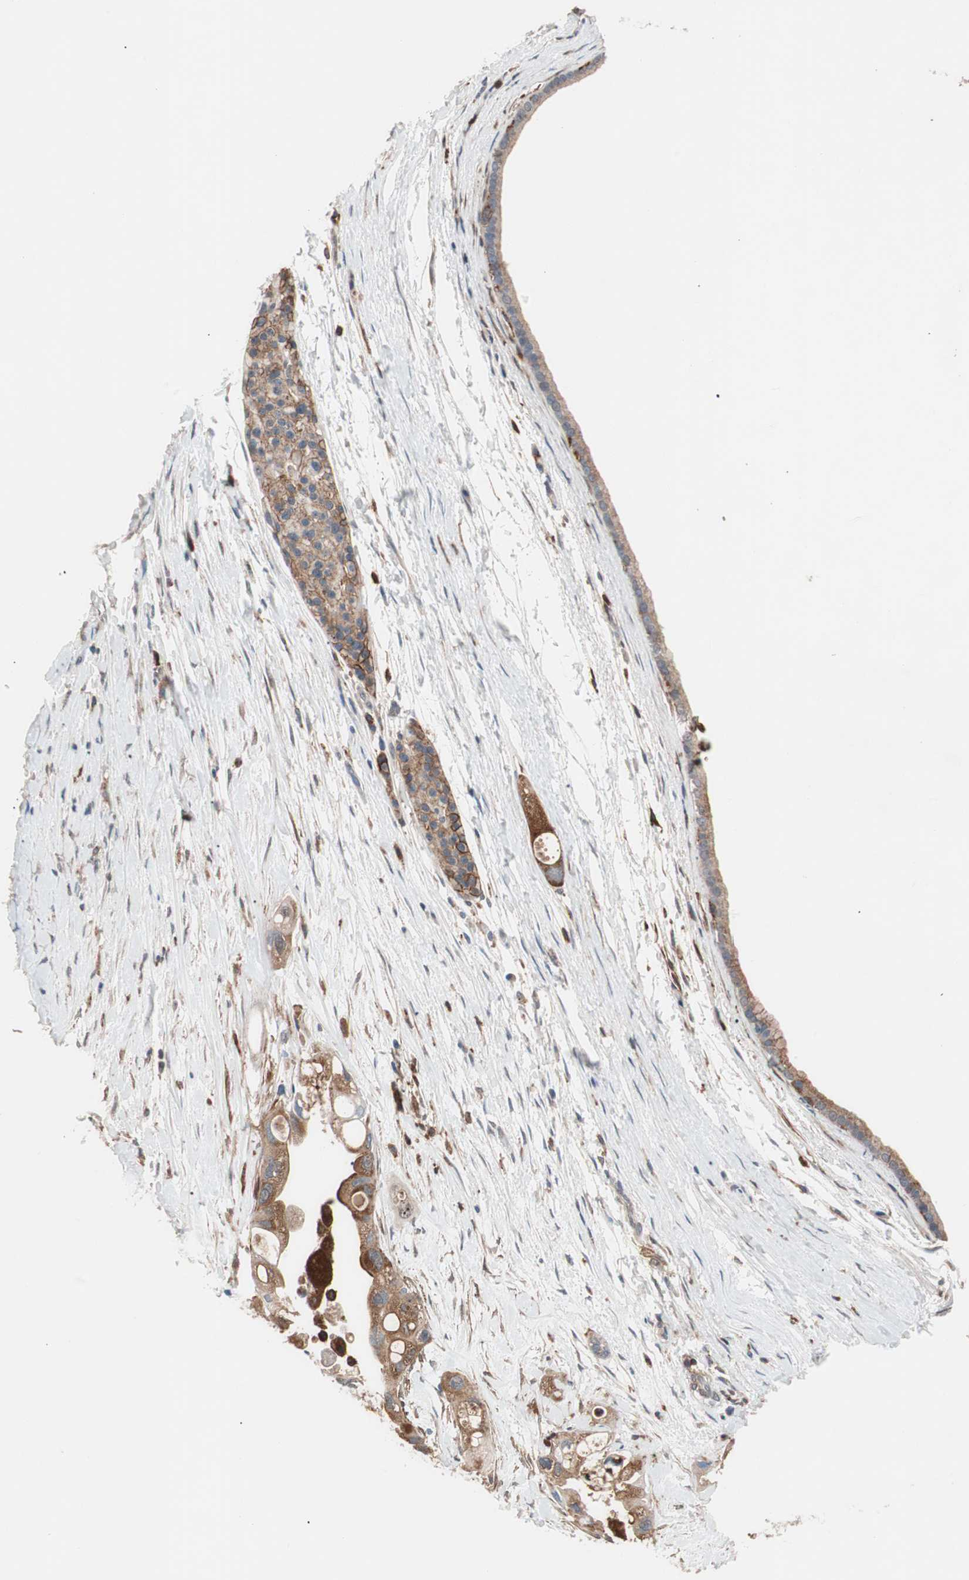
{"staining": {"intensity": "moderate", "quantity": ">75%", "location": "cytoplasmic/membranous"}, "tissue": "pancreatic cancer", "cell_type": "Tumor cells", "image_type": "cancer", "snomed": [{"axis": "morphology", "description": "Adenocarcinoma, NOS"}, {"axis": "topography", "description": "Pancreas"}], "caption": "The photomicrograph reveals a brown stain indicating the presence of a protein in the cytoplasmic/membranous of tumor cells in pancreatic adenocarcinoma.", "gene": "LITAF", "patient": {"sex": "female", "age": 77}}